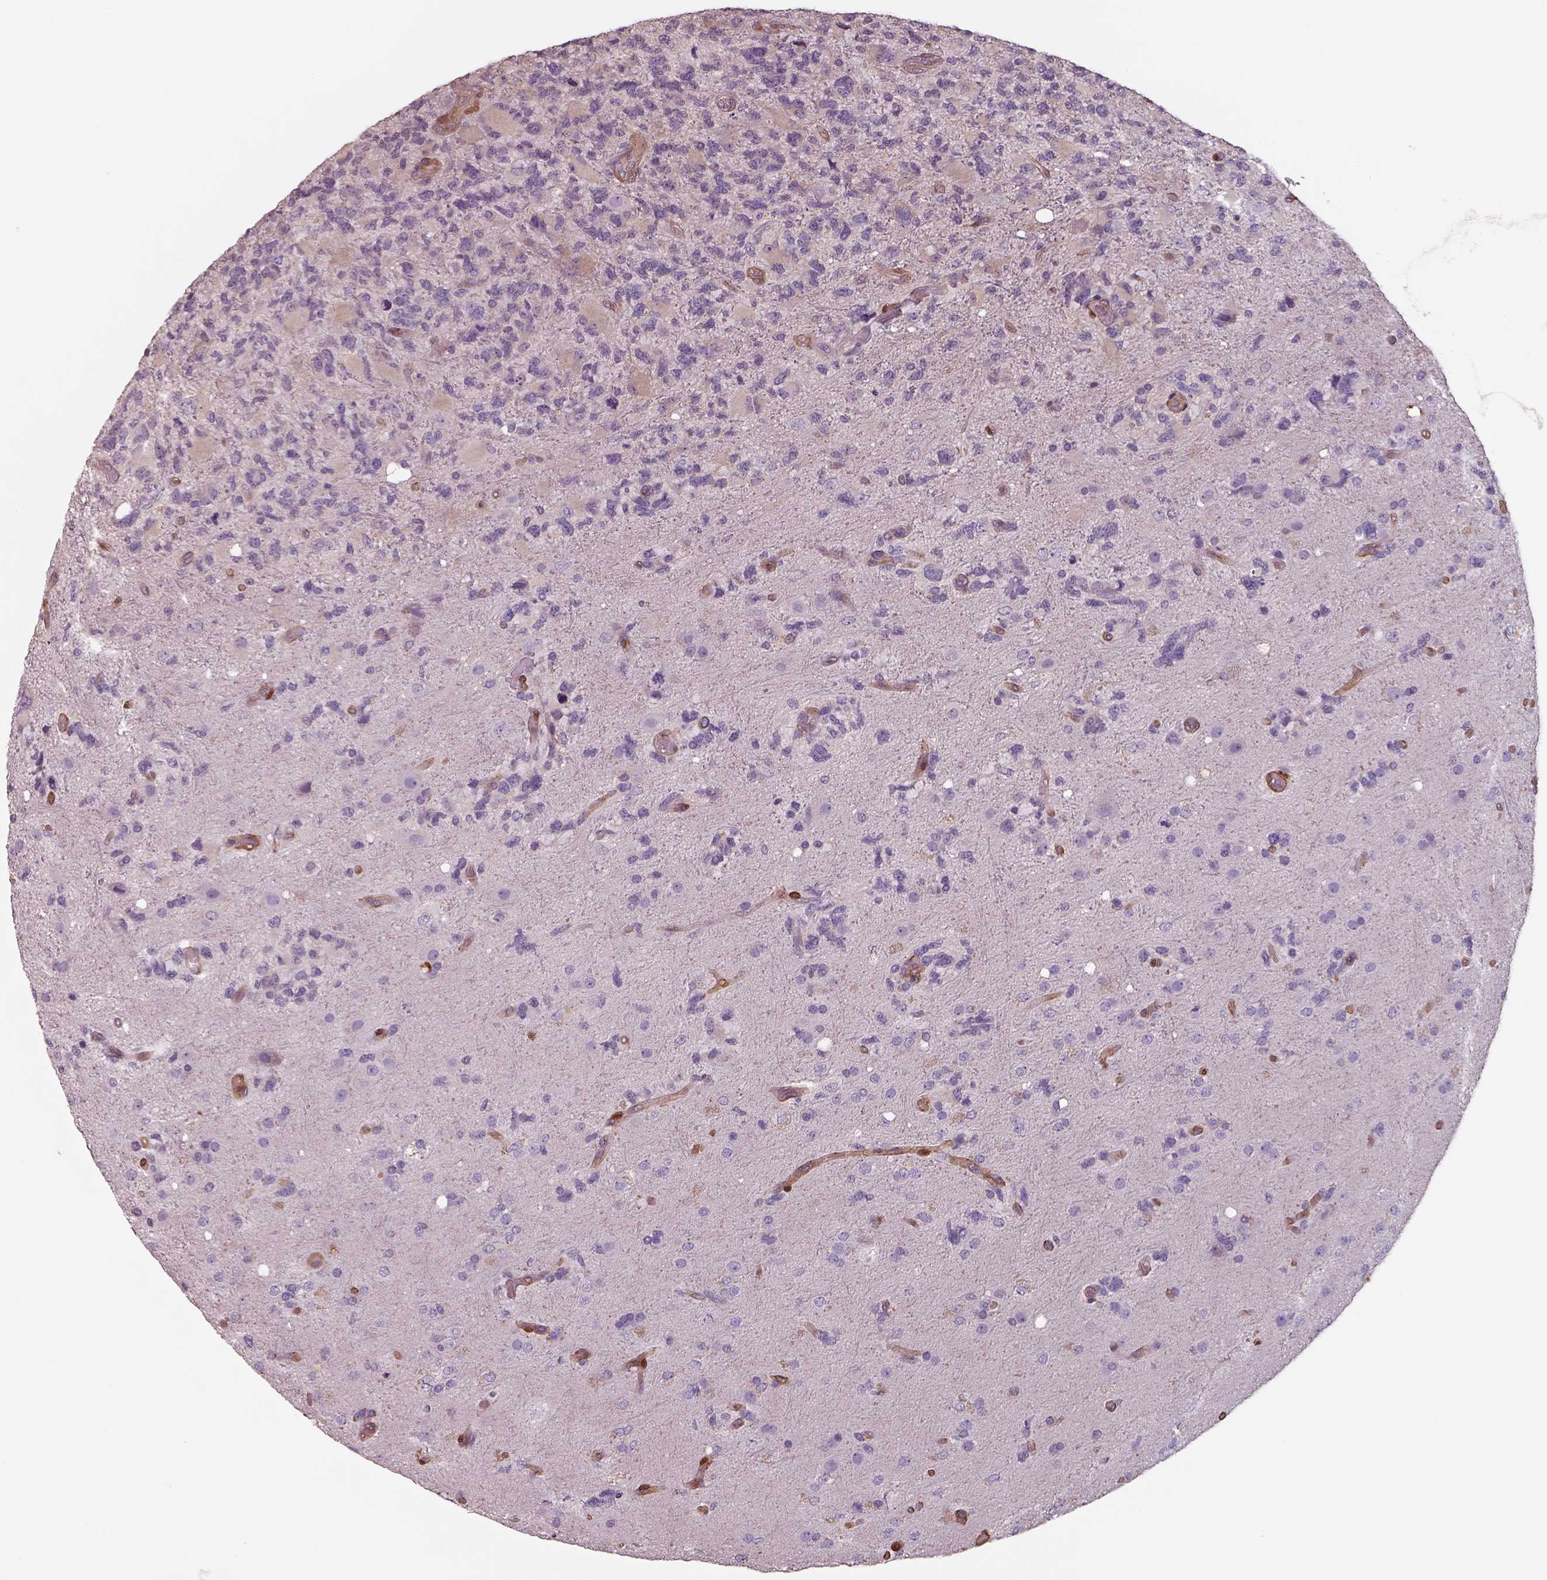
{"staining": {"intensity": "negative", "quantity": "none", "location": "none"}, "tissue": "glioma", "cell_type": "Tumor cells", "image_type": "cancer", "snomed": [{"axis": "morphology", "description": "Glioma, malignant, High grade"}, {"axis": "topography", "description": "Brain"}], "caption": "DAB (3,3'-diaminobenzidine) immunohistochemical staining of human glioma exhibits no significant positivity in tumor cells.", "gene": "ISYNA1", "patient": {"sex": "female", "age": 71}}